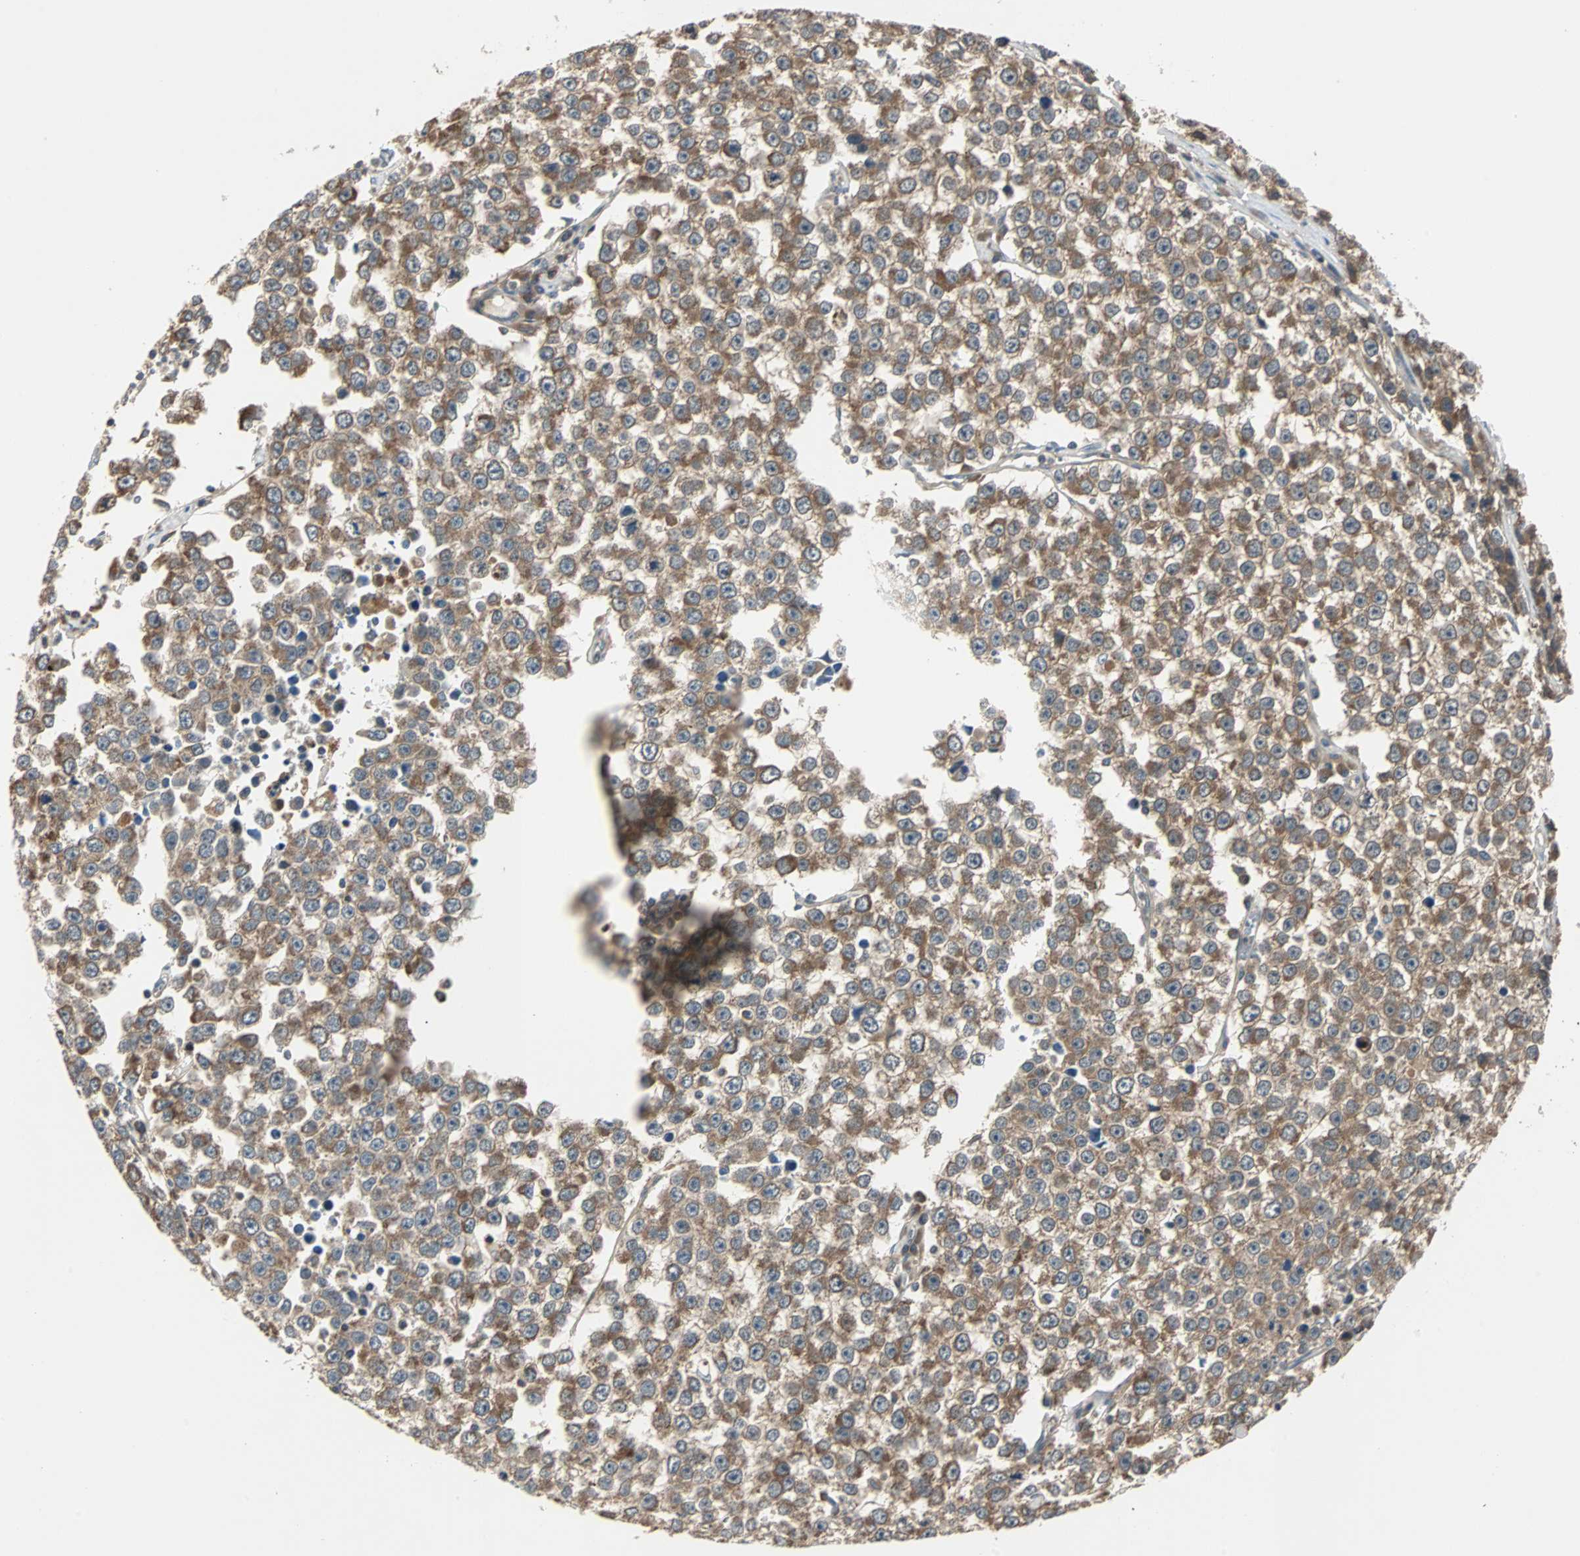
{"staining": {"intensity": "moderate", "quantity": ">75%", "location": "cytoplasmic/membranous"}, "tissue": "testis cancer", "cell_type": "Tumor cells", "image_type": "cancer", "snomed": [{"axis": "morphology", "description": "Seminoma, NOS"}, {"axis": "morphology", "description": "Carcinoma, Embryonal, NOS"}, {"axis": "topography", "description": "Testis"}], "caption": "A histopathology image of testis cancer stained for a protein demonstrates moderate cytoplasmic/membranous brown staining in tumor cells. (DAB = brown stain, brightfield microscopy at high magnification).", "gene": "ARF1", "patient": {"sex": "male", "age": 52}}